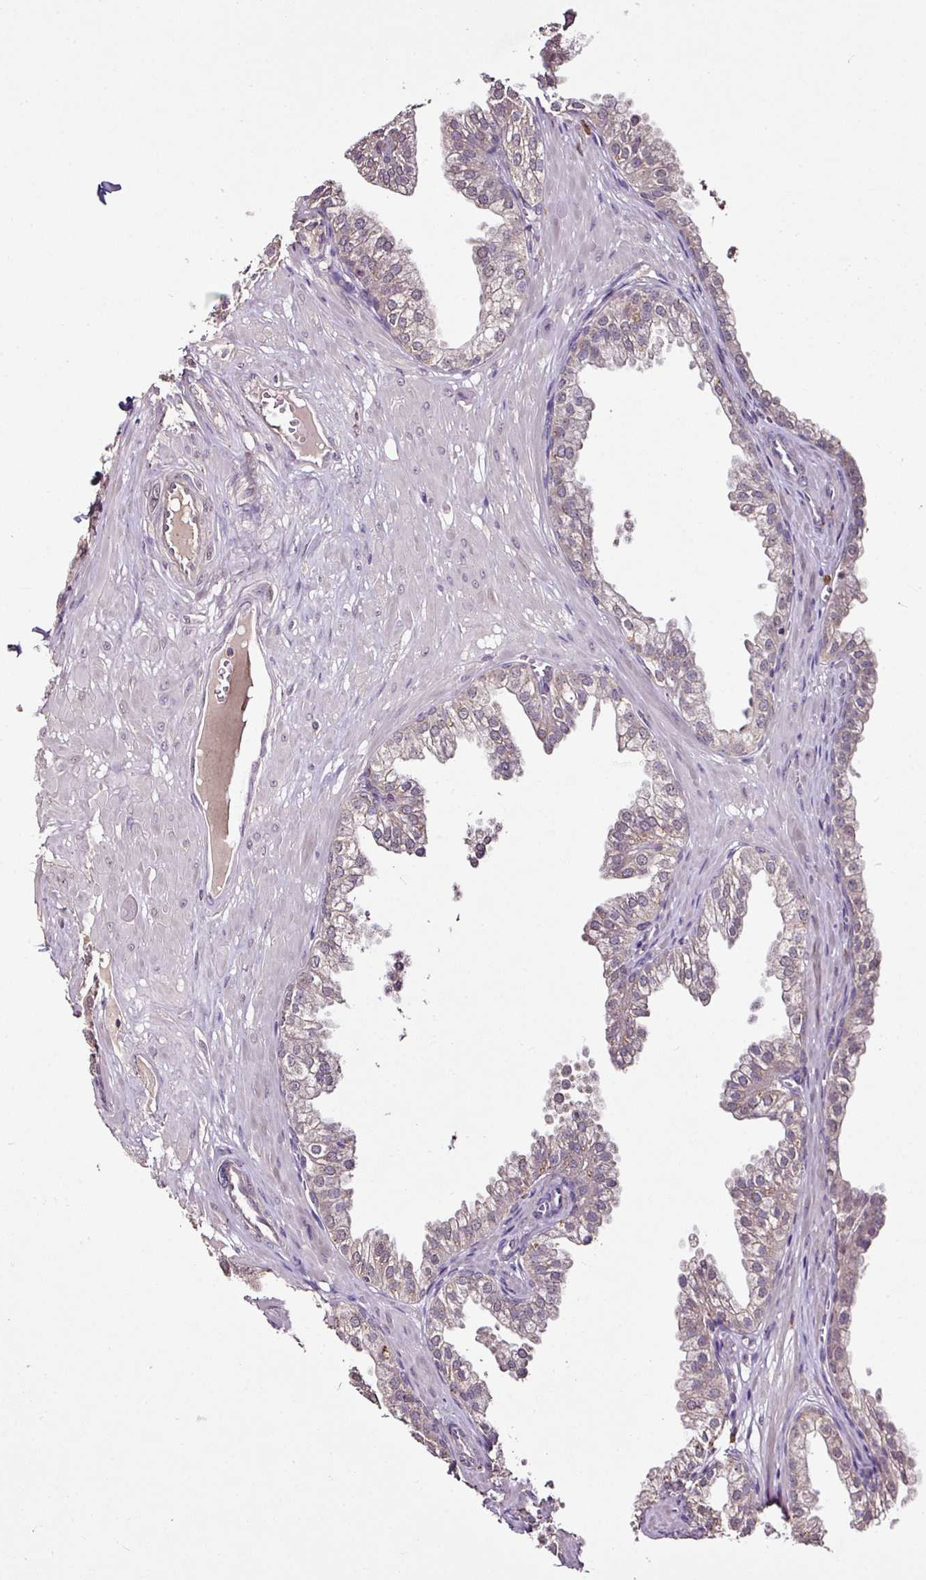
{"staining": {"intensity": "weak", "quantity": "25%-75%", "location": "cytoplasmic/membranous"}, "tissue": "prostate", "cell_type": "Glandular cells", "image_type": "normal", "snomed": [{"axis": "morphology", "description": "Normal tissue, NOS"}, {"axis": "topography", "description": "Prostate"}, {"axis": "topography", "description": "Peripheral nerve tissue"}], "caption": "This histopathology image reveals immunohistochemistry staining of benign prostate, with low weak cytoplasmic/membranous positivity in approximately 25%-75% of glandular cells.", "gene": "RPL38", "patient": {"sex": "male", "age": 55}}